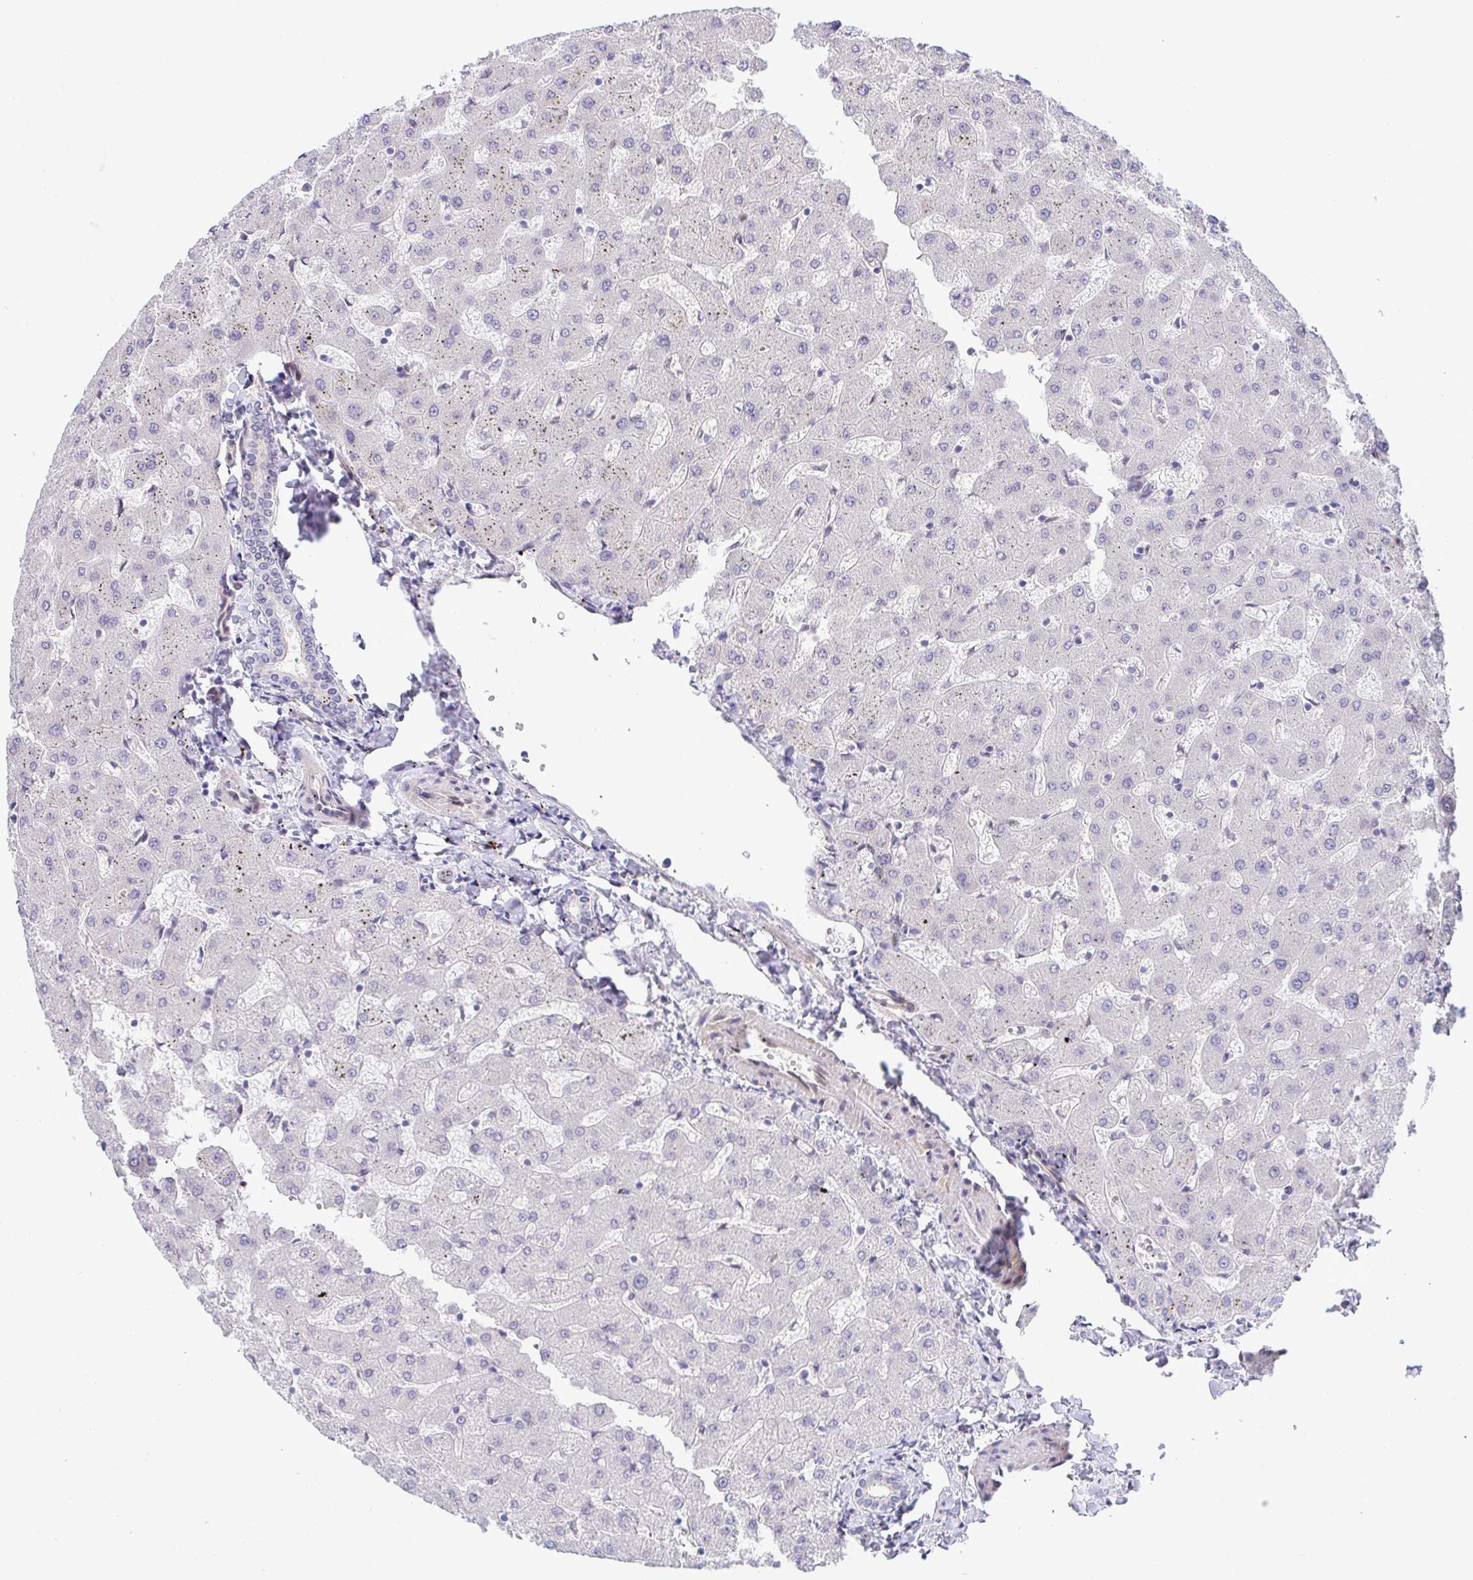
{"staining": {"intensity": "negative", "quantity": "none", "location": "none"}, "tissue": "liver", "cell_type": "Cholangiocytes", "image_type": "normal", "snomed": [{"axis": "morphology", "description": "Normal tissue, NOS"}, {"axis": "topography", "description": "Liver"}], "caption": "IHC image of unremarkable liver stained for a protein (brown), which displays no expression in cholangiocytes.", "gene": "ZBED3", "patient": {"sex": "female", "age": 63}}